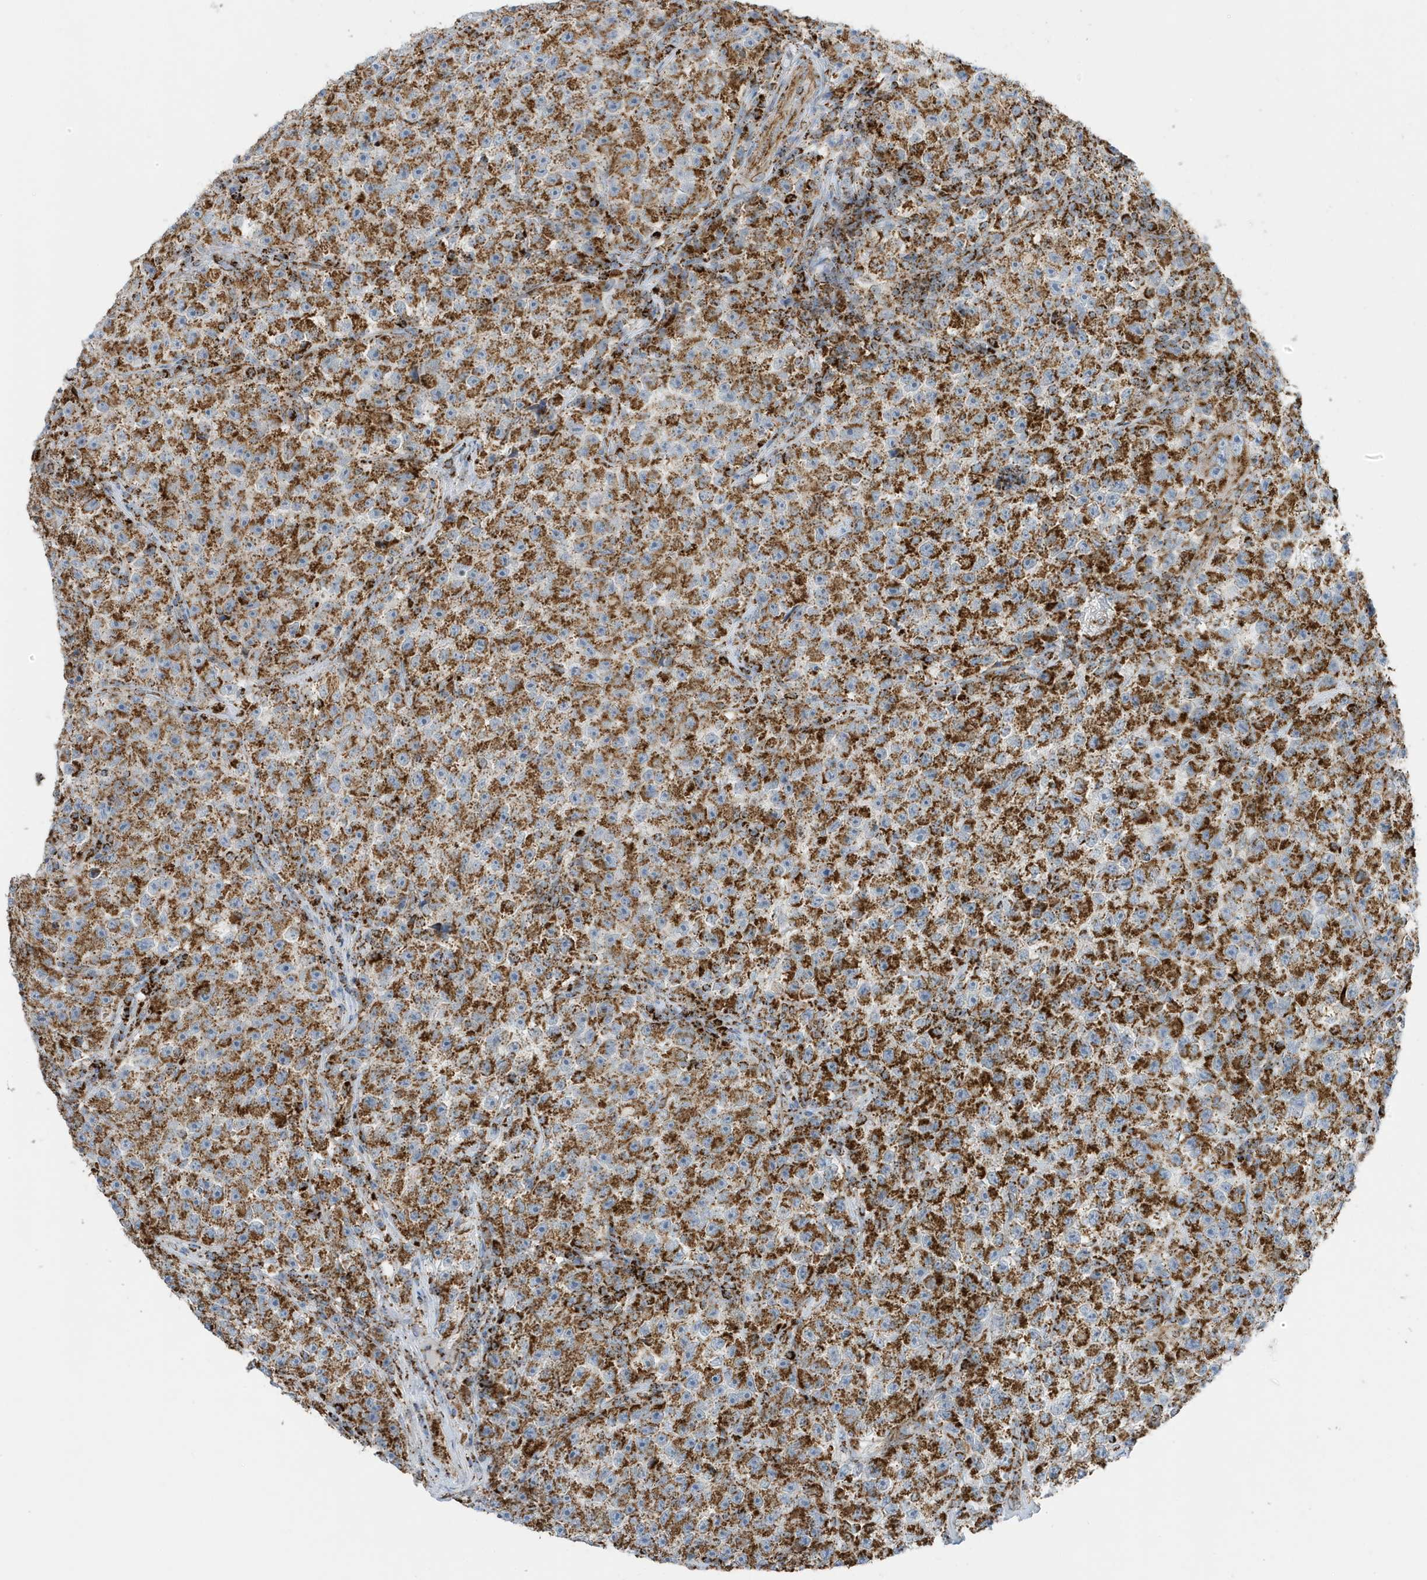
{"staining": {"intensity": "moderate", "quantity": ">75%", "location": "cytoplasmic/membranous"}, "tissue": "testis cancer", "cell_type": "Tumor cells", "image_type": "cancer", "snomed": [{"axis": "morphology", "description": "Seminoma, NOS"}, {"axis": "topography", "description": "Testis"}], "caption": "The micrograph shows immunohistochemical staining of testis seminoma. There is moderate cytoplasmic/membranous expression is identified in about >75% of tumor cells.", "gene": "ATP5ME", "patient": {"sex": "male", "age": 22}}